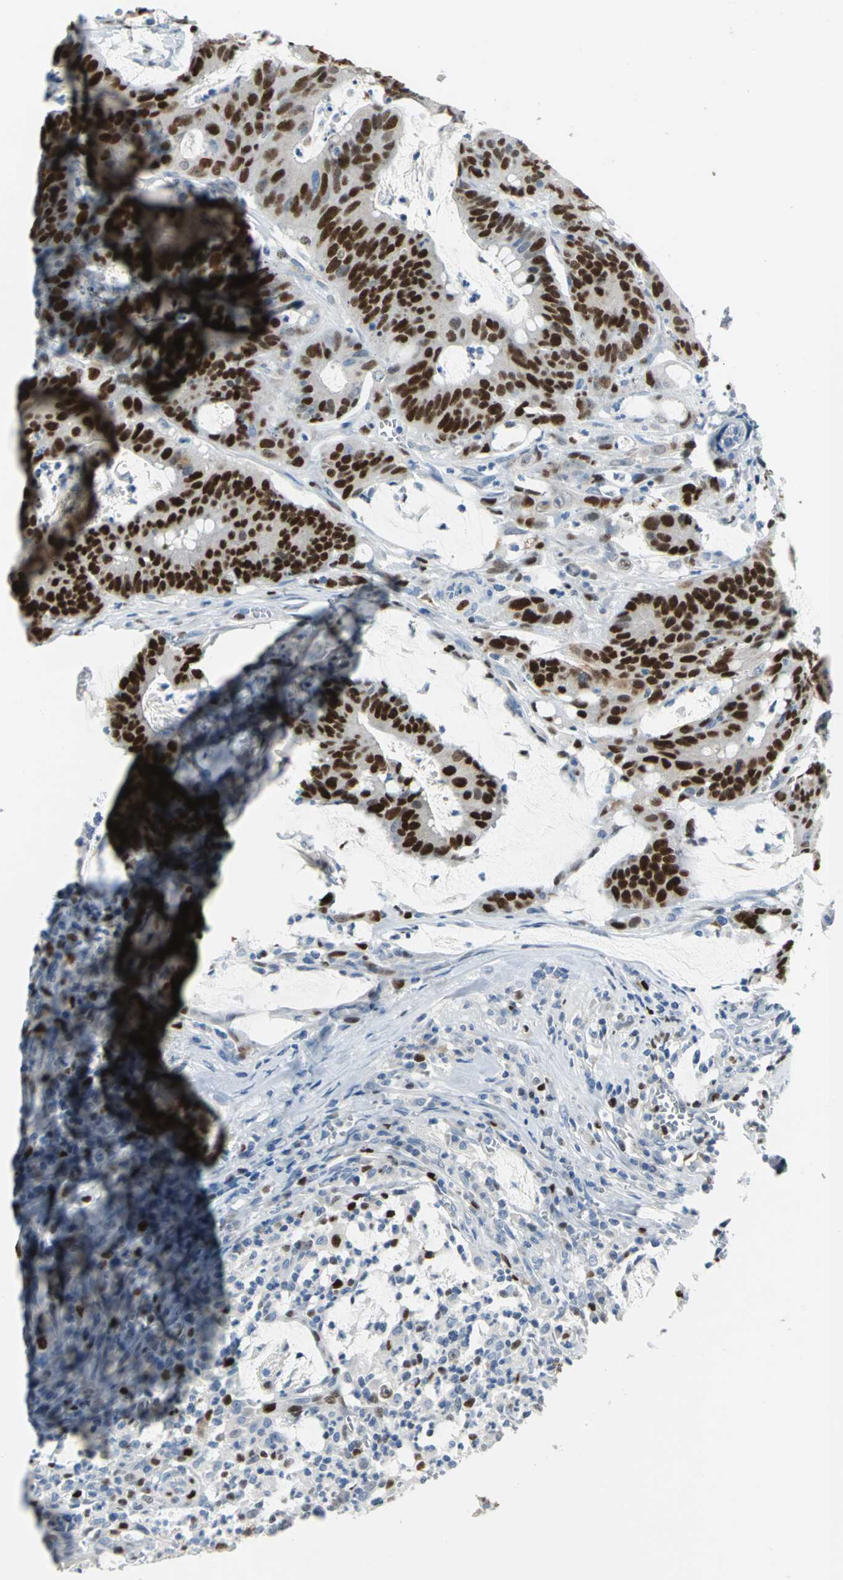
{"staining": {"intensity": "strong", "quantity": ">75%", "location": "nuclear"}, "tissue": "colorectal cancer", "cell_type": "Tumor cells", "image_type": "cancer", "snomed": [{"axis": "morphology", "description": "Adenocarcinoma, NOS"}, {"axis": "topography", "description": "Colon"}], "caption": "Protein analysis of colorectal cancer (adenocarcinoma) tissue reveals strong nuclear staining in about >75% of tumor cells.", "gene": "MCM4", "patient": {"sex": "male", "age": 45}}